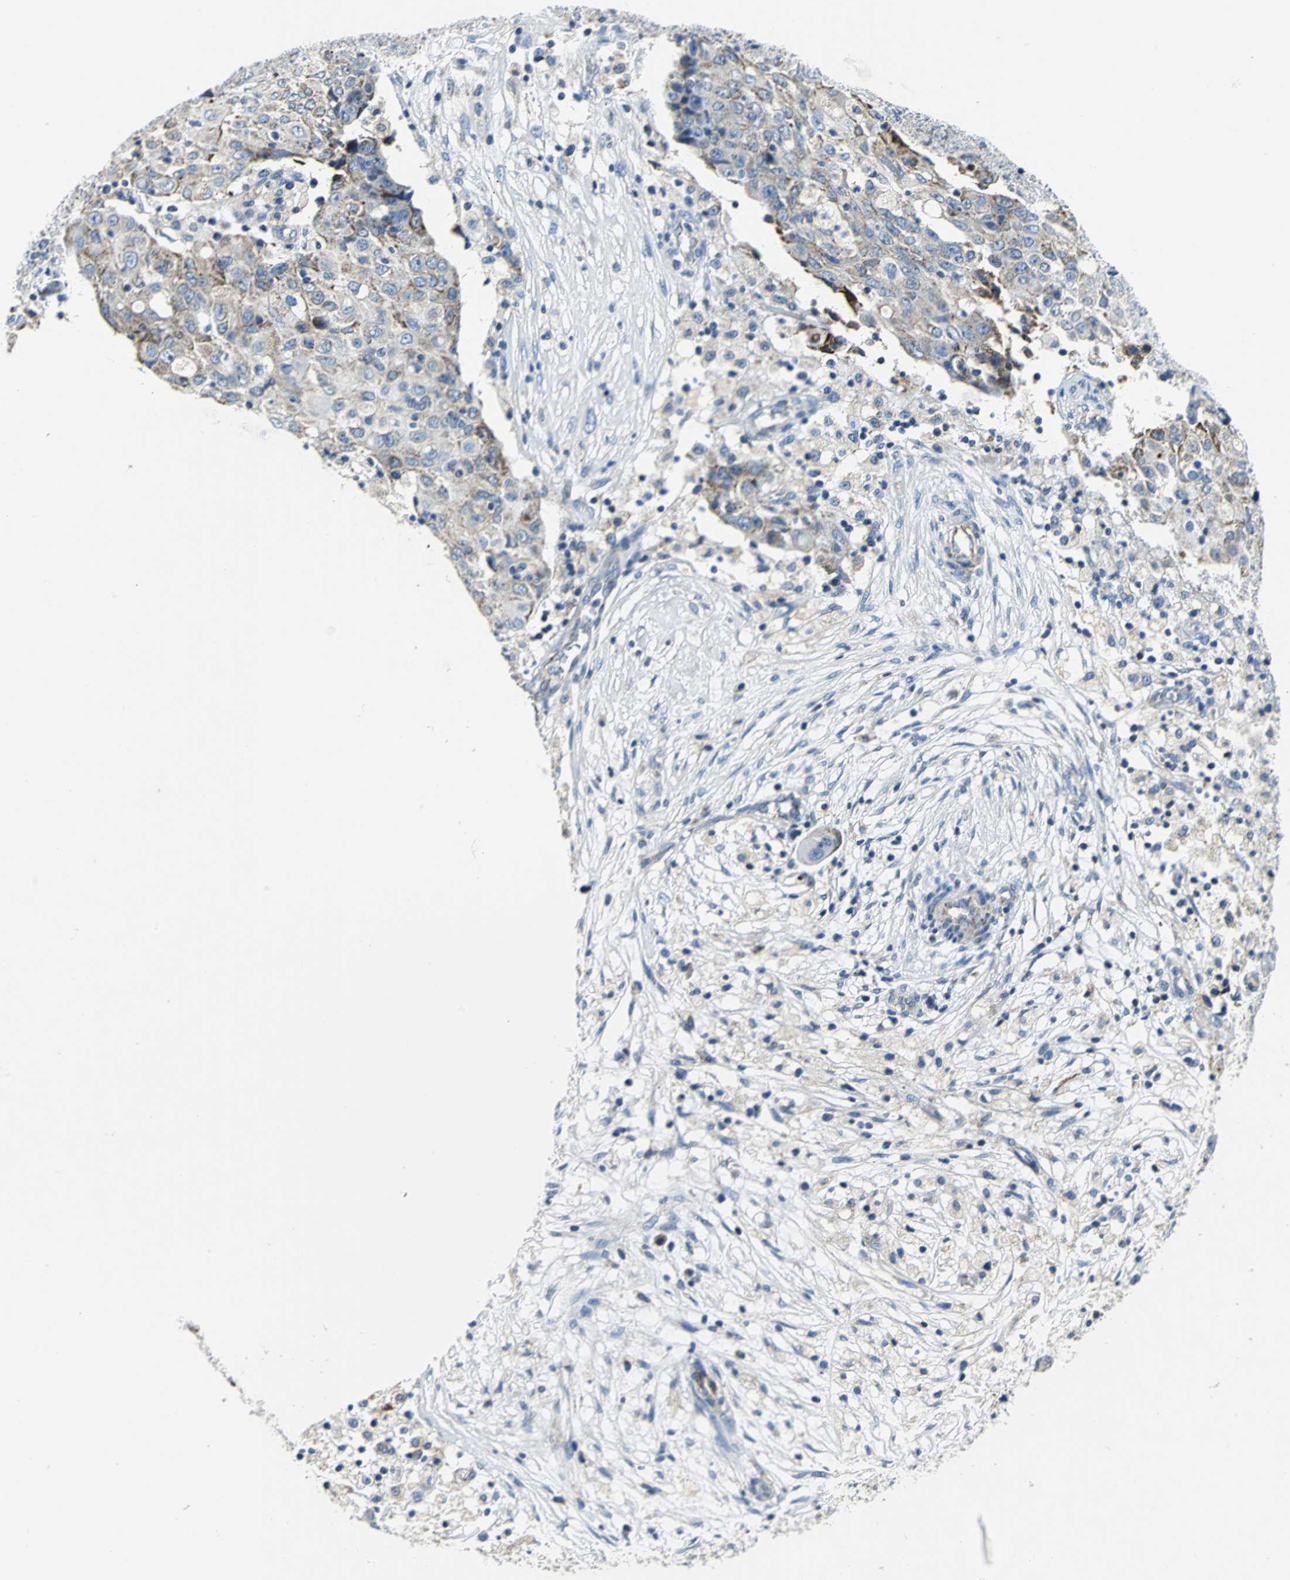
{"staining": {"intensity": "weak", "quantity": ">75%", "location": "cytoplasmic/membranous"}, "tissue": "ovarian cancer", "cell_type": "Tumor cells", "image_type": "cancer", "snomed": [{"axis": "morphology", "description": "Carcinoma, endometroid"}, {"axis": "topography", "description": "Ovary"}], "caption": "IHC histopathology image of human ovarian cancer (endometroid carcinoma) stained for a protein (brown), which reveals low levels of weak cytoplasmic/membranous staining in approximately >75% of tumor cells.", "gene": "IFI6", "patient": {"sex": "female", "age": 42}}